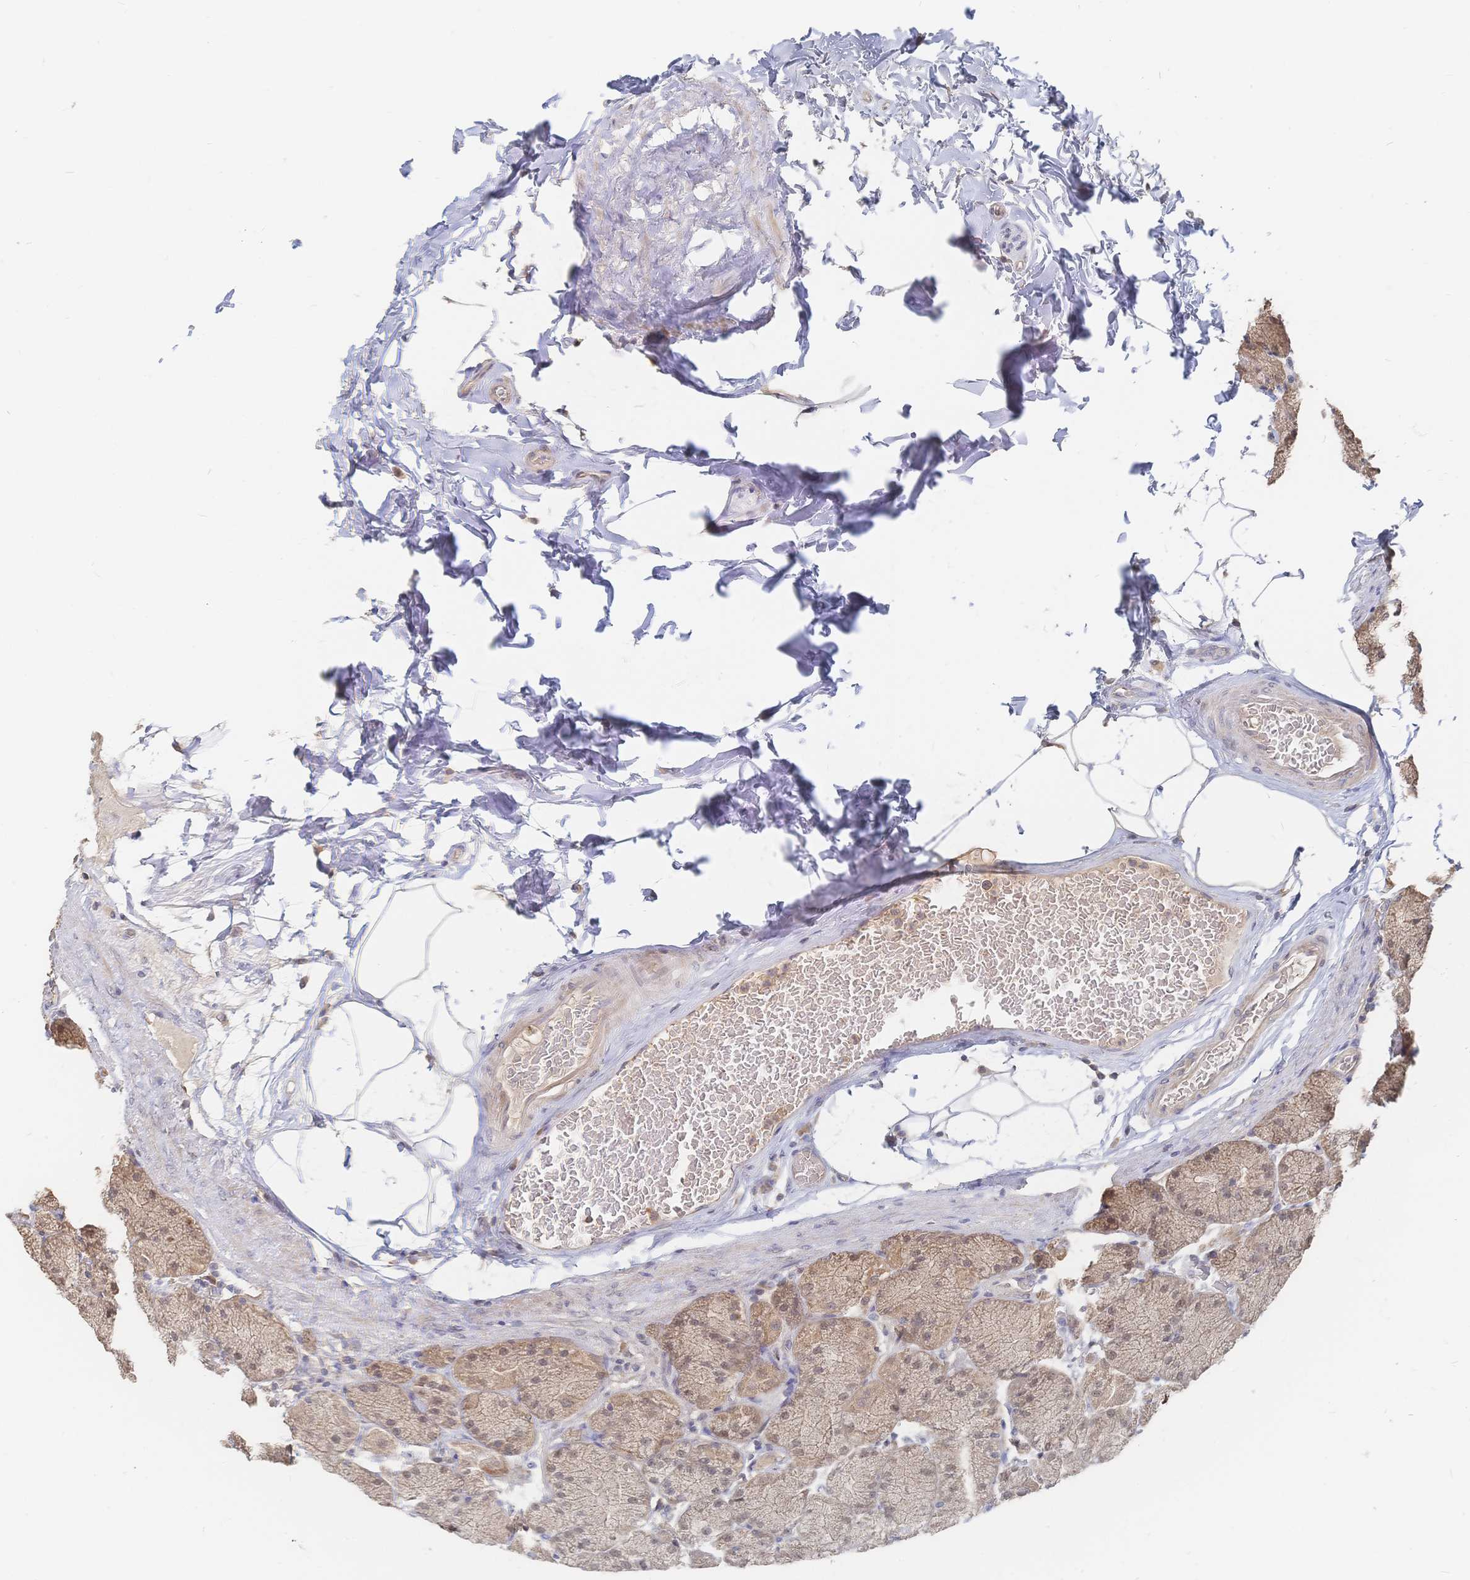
{"staining": {"intensity": "moderate", "quantity": "25%-75%", "location": "cytoplasmic/membranous,nuclear"}, "tissue": "stomach", "cell_type": "Glandular cells", "image_type": "normal", "snomed": [{"axis": "morphology", "description": "Normal tissue, NOS"}, {"axis": "topography", "description": "Stomach, upper"}], "caption": "Moderate cytoplasmic/membranous,nuclear expression for a protein is seen in approximately 25%-75% of glandular cells of unremarkable stomach using IHC.", "gene": "LRP5", "patient": {"sex": "female", "age": 56}}